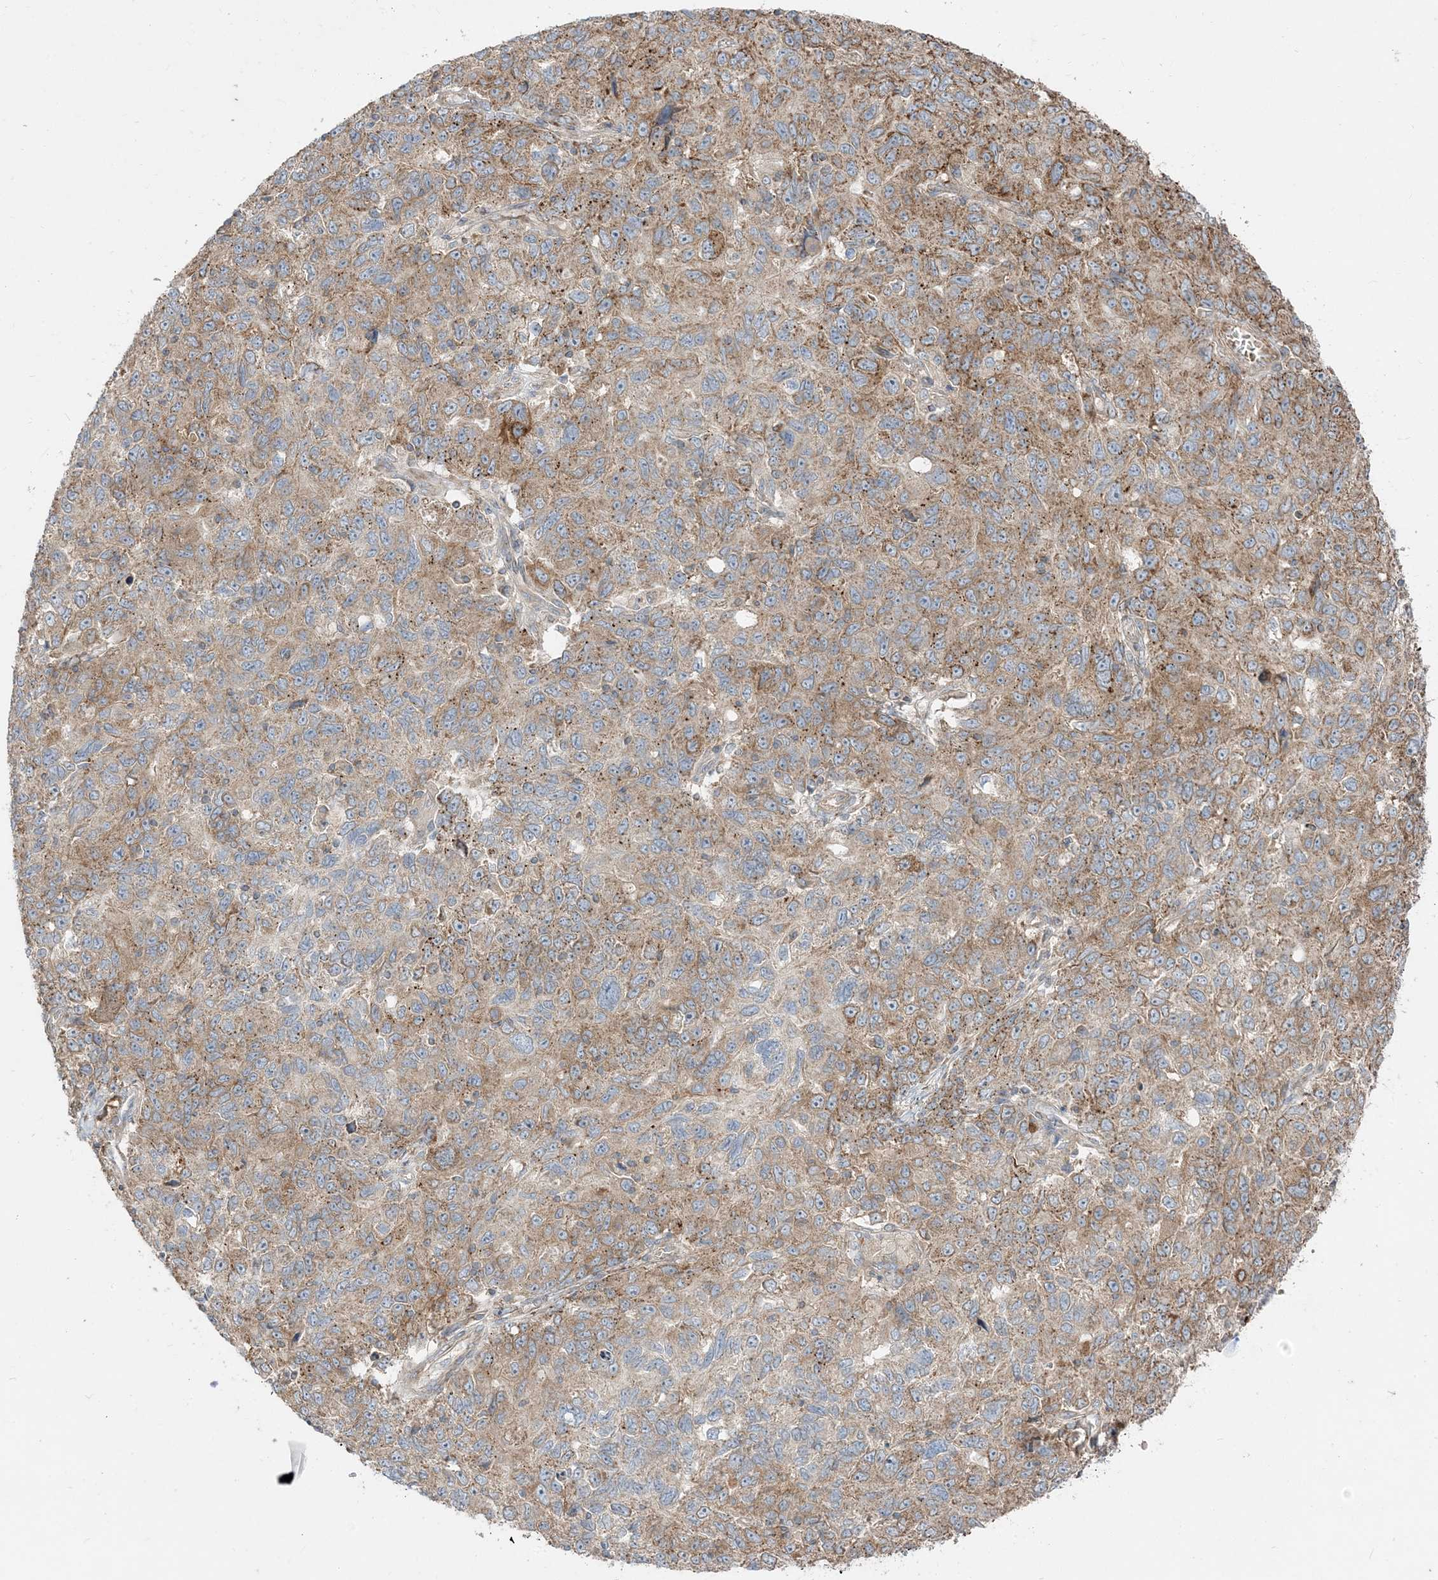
{"staining": {"intensity": "moderate", "quantity": ">75%", "location": "cytoplasmic/membranous"}, "tissue": "ovarian cancer", "cell_type": "Tumor cells", "image_type": "cancer", "snomed": [{"axis": "morphology", "description": "Carcinoma, endometroid"}, {"axis": "topography", "description": "Ovary"}], "caption": "Tumor cells reveal medium levels of moderate cytoplasmic/membranous expression in about >75% of cells in ovarian endometroid carcinoma.", "gene": "AARS2", "patient": {"sex": "female", "age": 42}}